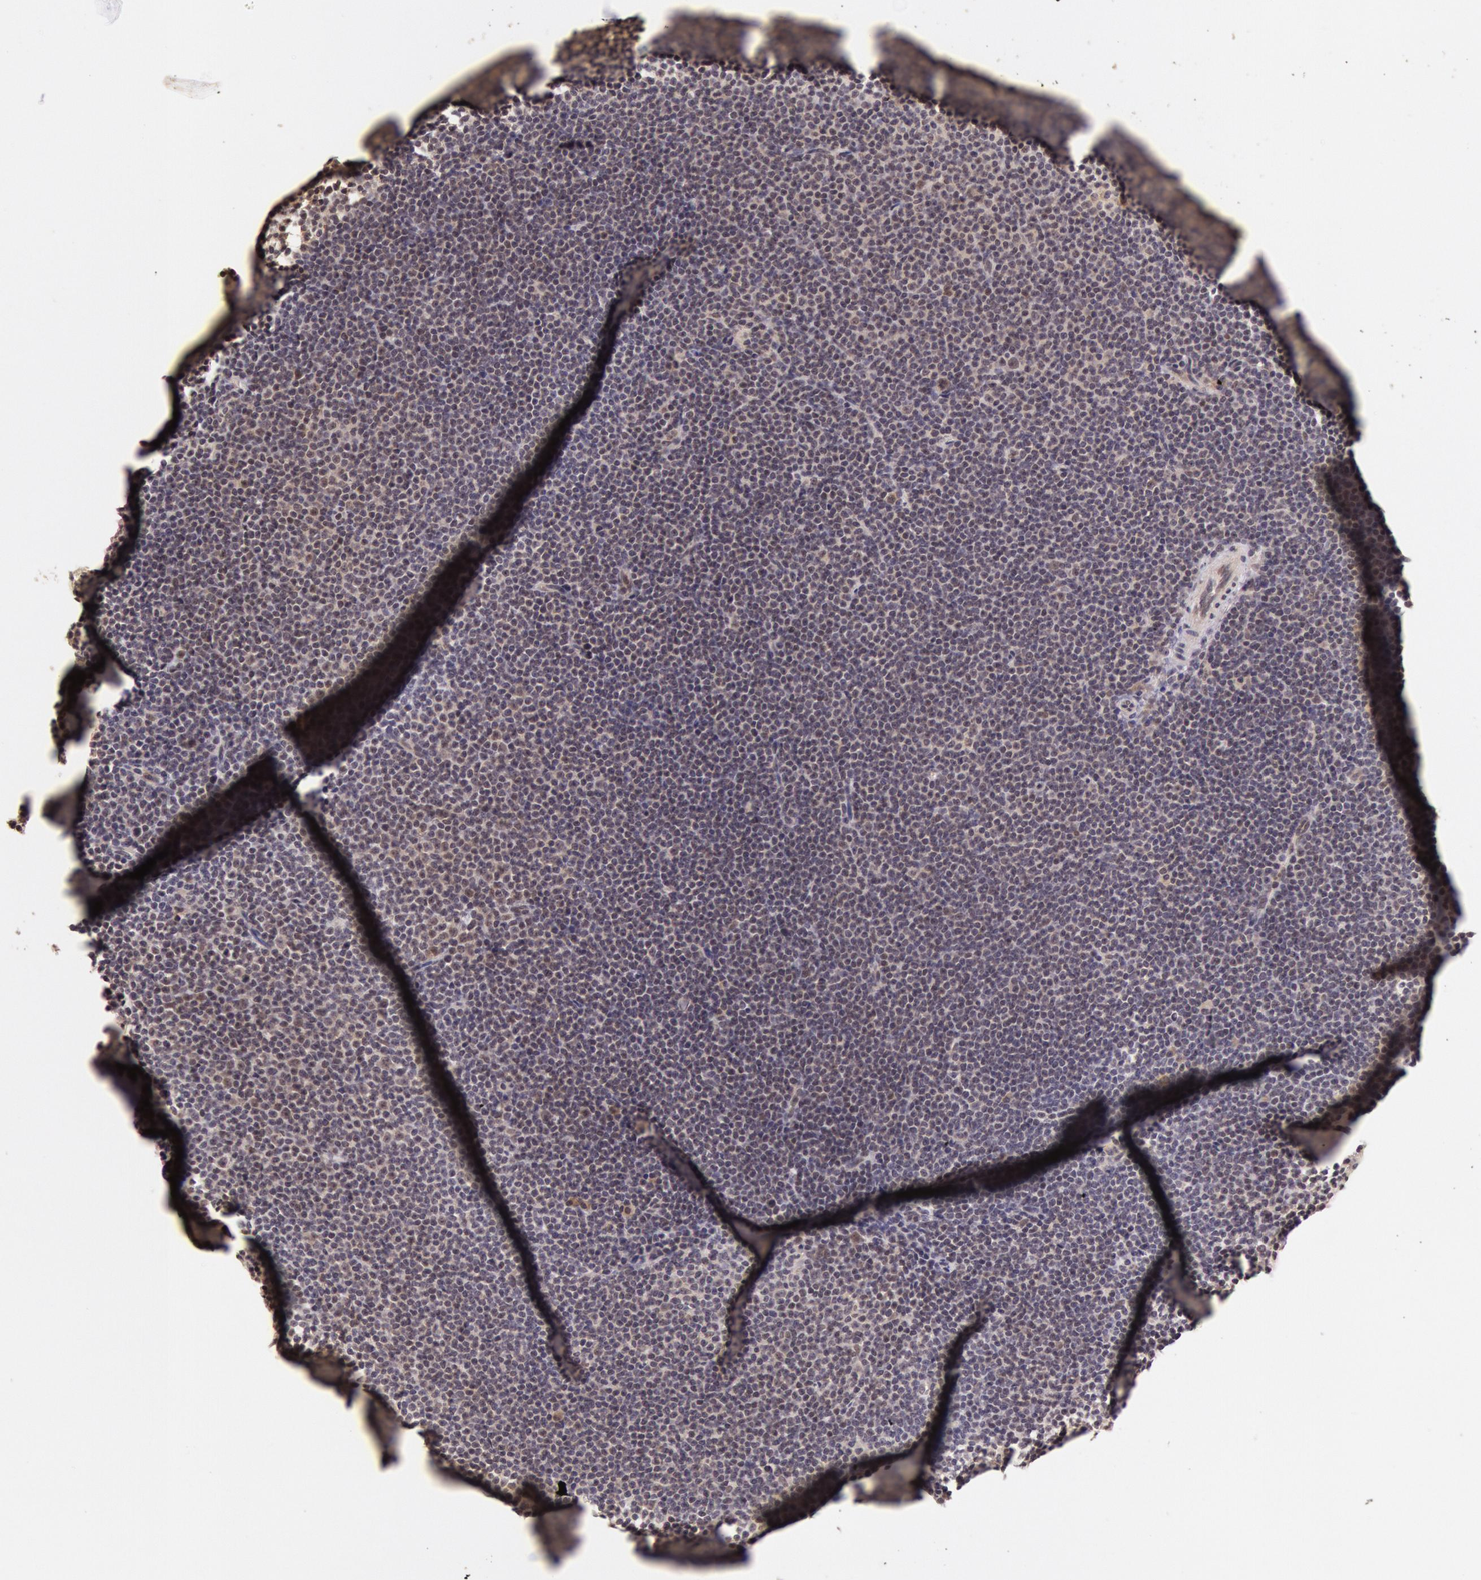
{"staining": {"intensity": "negative", "quantity": "none", "location": "none"}, "tissue": "lymphoma", "cell_type": "Tumor cells", "image_type": "cancer", "snomed": [{"axis": "morphology", "description": "Malignant lymphoma, non-Hodgkin's type, Low grade"}, {"axis": "topography", "description": "Lymph node"}], "caption": "This micrograph is of lymphoma stained with immunohistochemistry to label a protein in brown with the nuclei are counter-stained blue. There is no positivity in tumor cells. (Brightfield microscopy of DAB (3,3'-diaminobenzidine) immunohistochemistry (IHC) at high magnification).", "gene": "RTL10", "patient": {"sex": "female", "age": 69}}